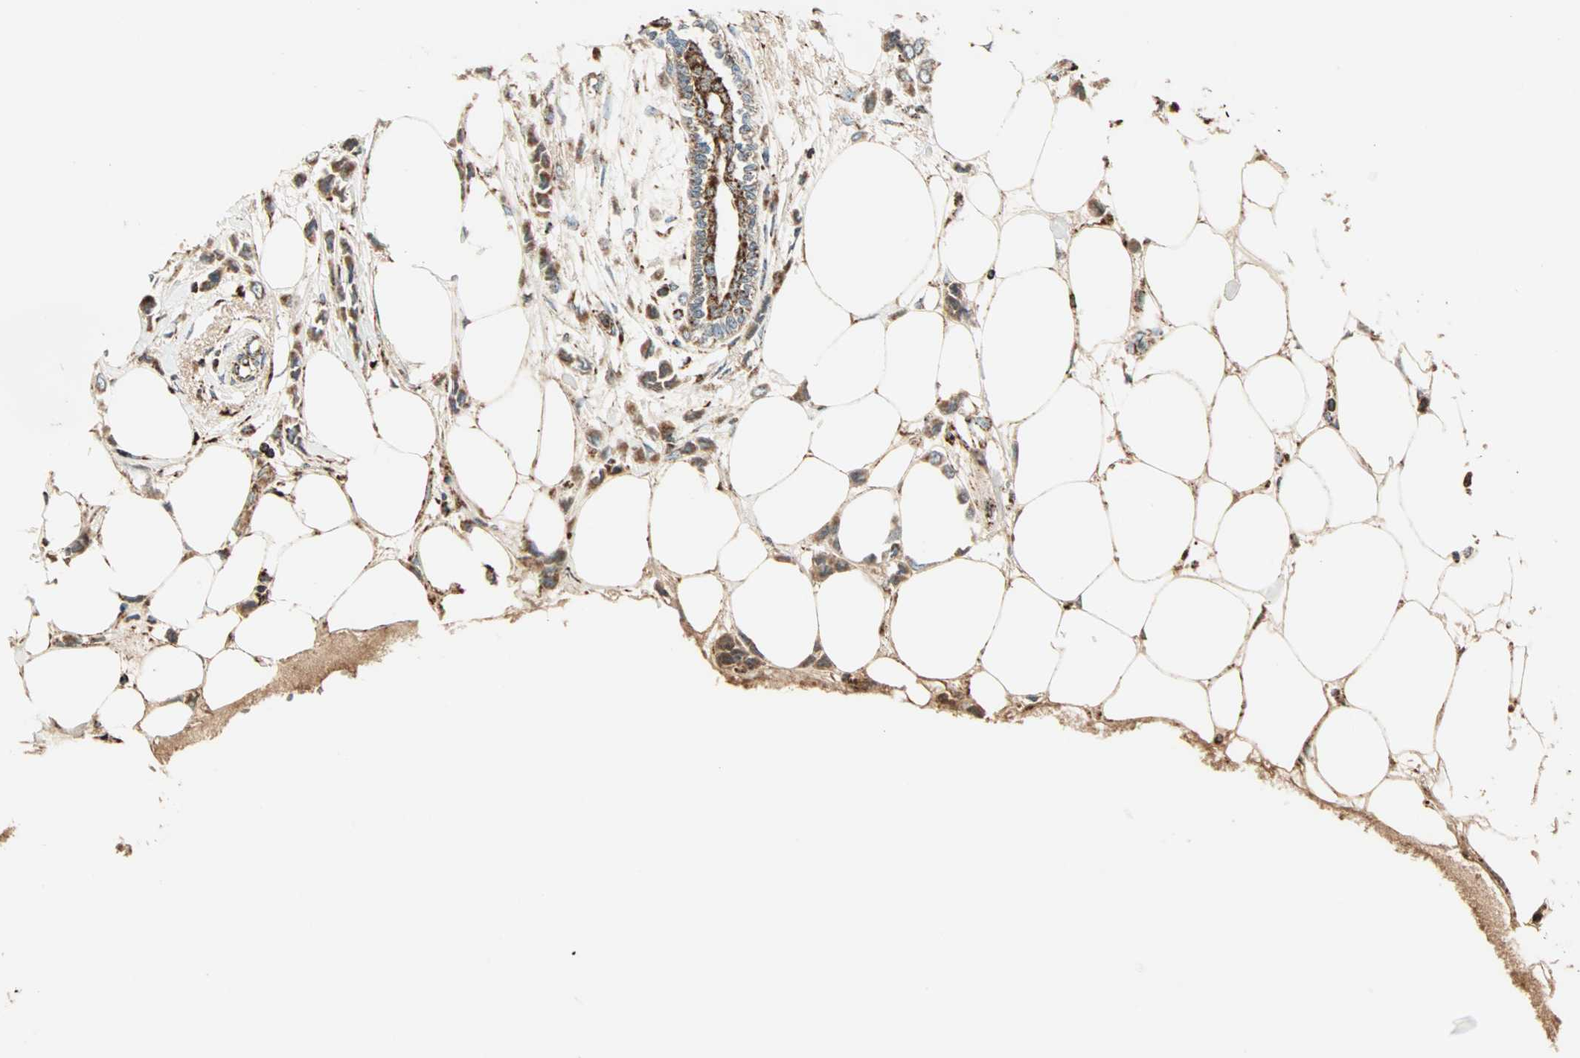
{"staining": {"intensity": "weak", "quantity": ">75%", "location": "cytoplasmic/membranous"}, "tissue": "breast cancer", "cell_type": "Tumor cells", "image_type": "cancer", "snomed": [{"axis": "morphology", "description": "Lobular carcinoma"}, {"axis": "topography", "description": "Breast"}], "caption": "Breast lobular carcinoma was stained to show a protein in brown. There is low levels of weak cytoplasmic/membranous positivity in approximately >75% of tumor cells. Using DAB (3,3'-diaminobenzidine) (brown) and hematoxylin (blue) stains, captured at high magnification using brightfield microscopy.", "gene": "SPRY4", "patient": {"sex": "female", "age": 51}}